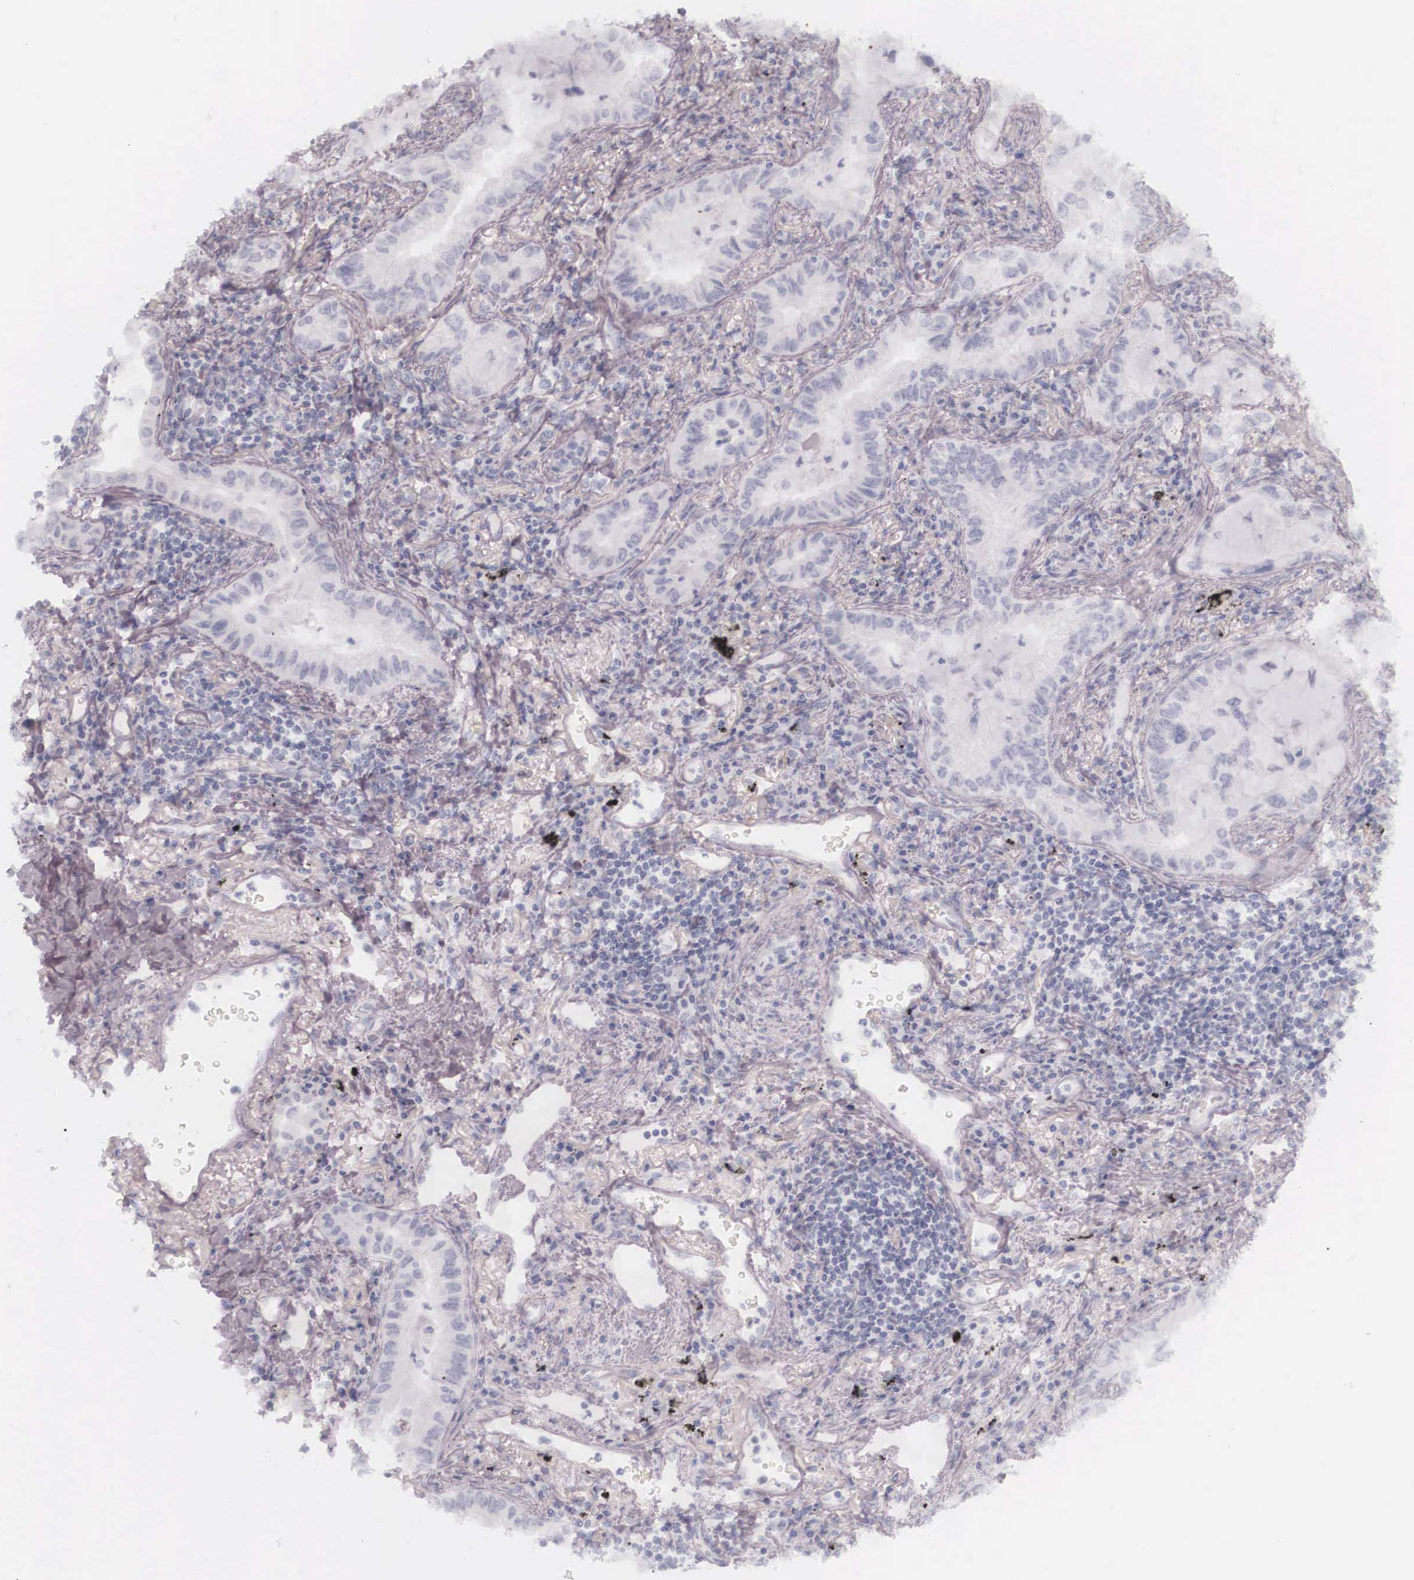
{"staining": {"intensity": "negative", "quantity": "none", "location": "none"}, "tissue": "lung cancer", "cell_type": "Tumor cells", "image_type": "cancer", "snomed": [{"axis": "morphology", "description": "Adenocarcinoma, NOS"}, {"axis": "topography", "description": "Lung"}], "caption": "This is an immunohistochemistry image of human lung cancer (adenocarcinoma). There is no expression in tumor cells.", "gene": "KRT14", "patient": {"sex": "female", "age": 50}}